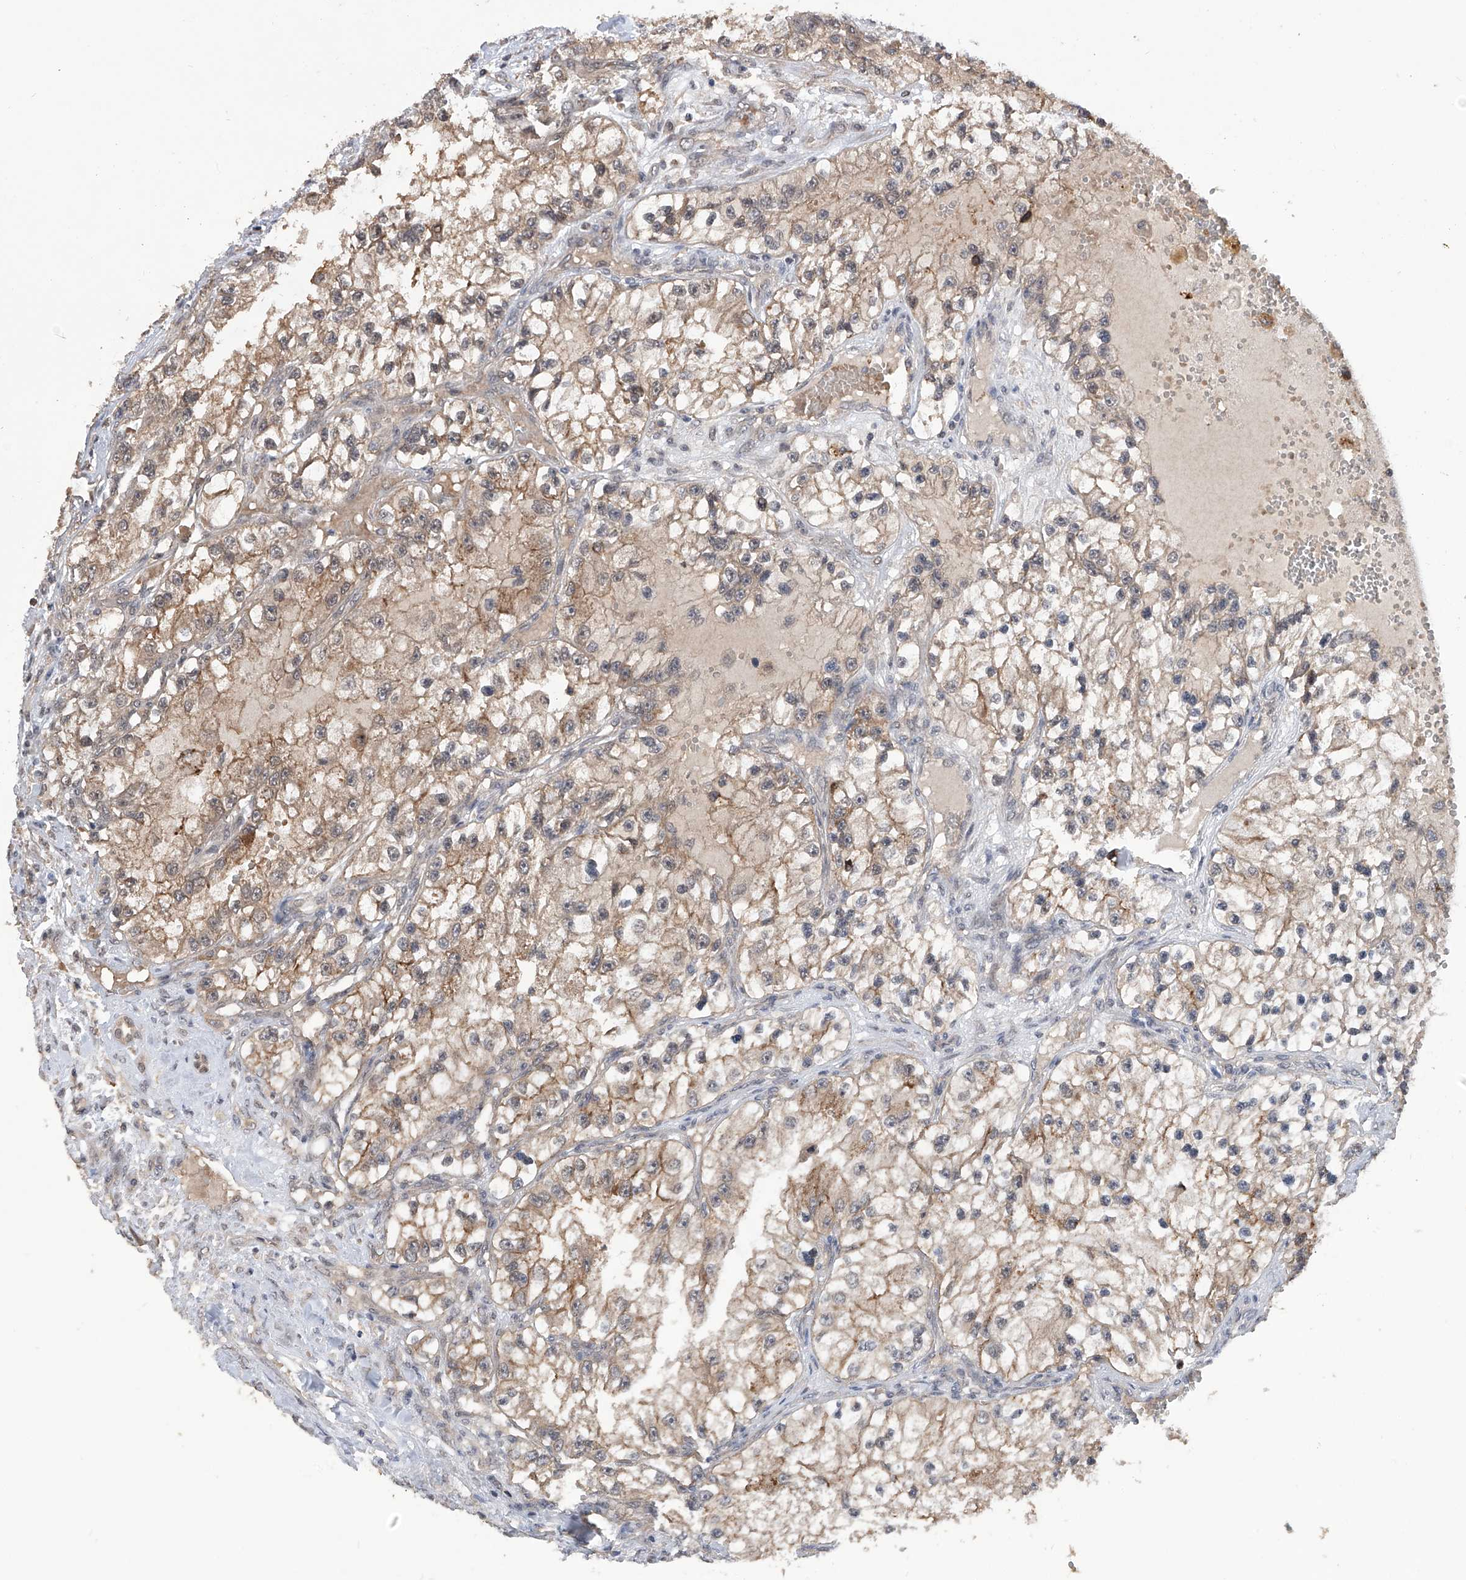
{"staining": {"intensity": "moderate", "quantity": ">75%", "location": "cytoplasmic/membranous"}, "tissue": "renal cancer", "cell_type": "Tumor cells", "image_type": "cancer", "snomed": [{"axis": "morphology", "description": "Adenocarcinoma, NOS"}, {"axis": "topography", "description": "Kidney"}], "caption": "Immunohistochemical staining of renal cancer demonstrates moderate cytoplasmic/membranous protein expression in approximately >75% of tumor cells.", "gene": "LYSMD4", "patient": {"sex": "female", "age": 57}}